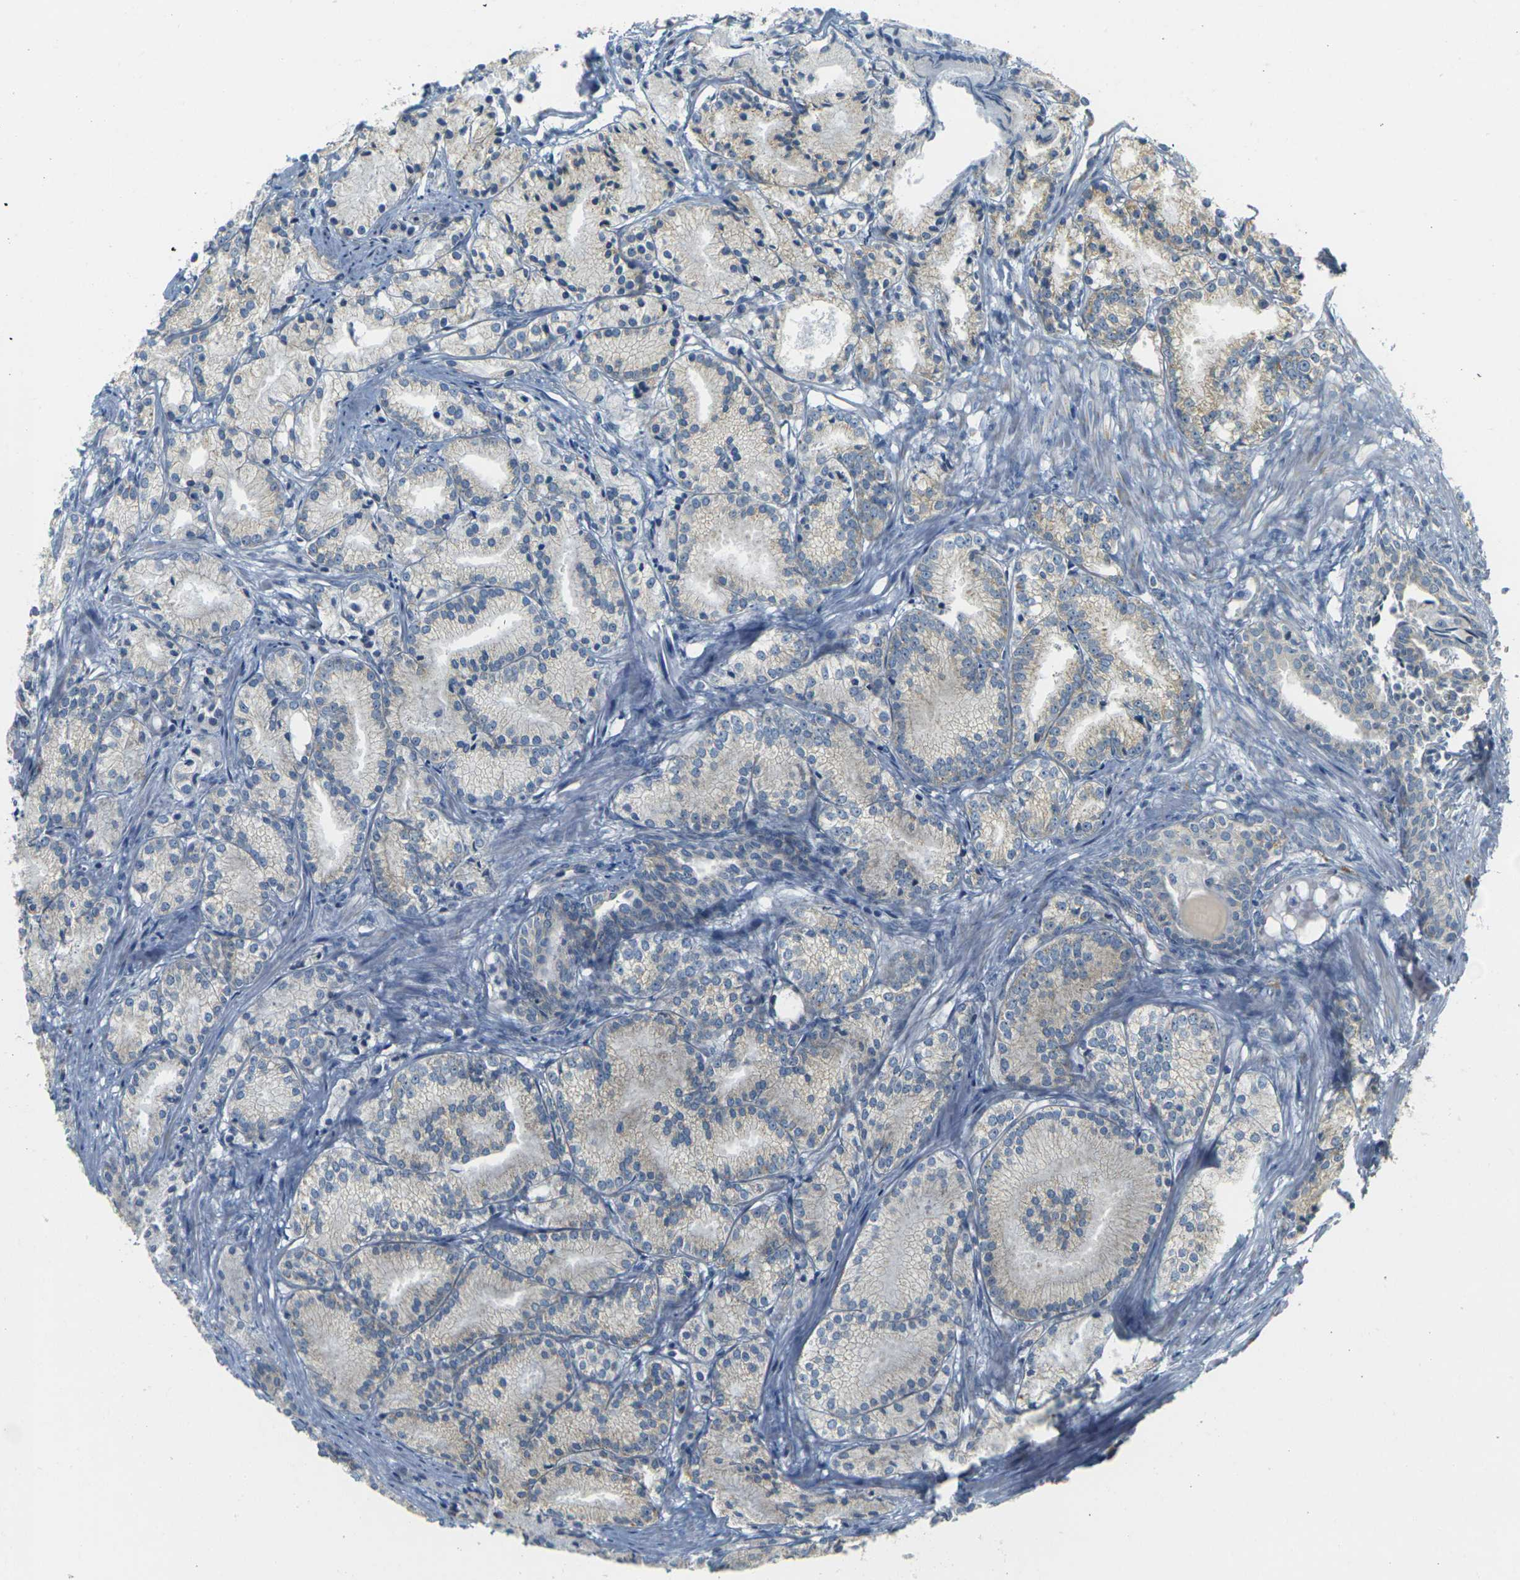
{"staining": {"intensity": "moderate", "quantity": "<25%", "location": "cytoplasmic/membranous"}, "tissue": "prostate cancer", "cell_type": "Tumor cells", "image_type": "cancer", "snomed": [{"axis": "morphology", "description": "Adenocarcinoma, Low grade"}, {"axis": "topography", "description": "Prostate"}], "caption": "IHC image of neoplastic tissue: human prostate cancer stained using immunohistochemistry reveals low levels of moderate protein expression localized specifically in the cytoplasmic/membranous of tumor cells, appearing as a cytoplasmic/membranous brown color.", "gene": "PARD6B", "patient": {"sex": "male", "age": 72}}